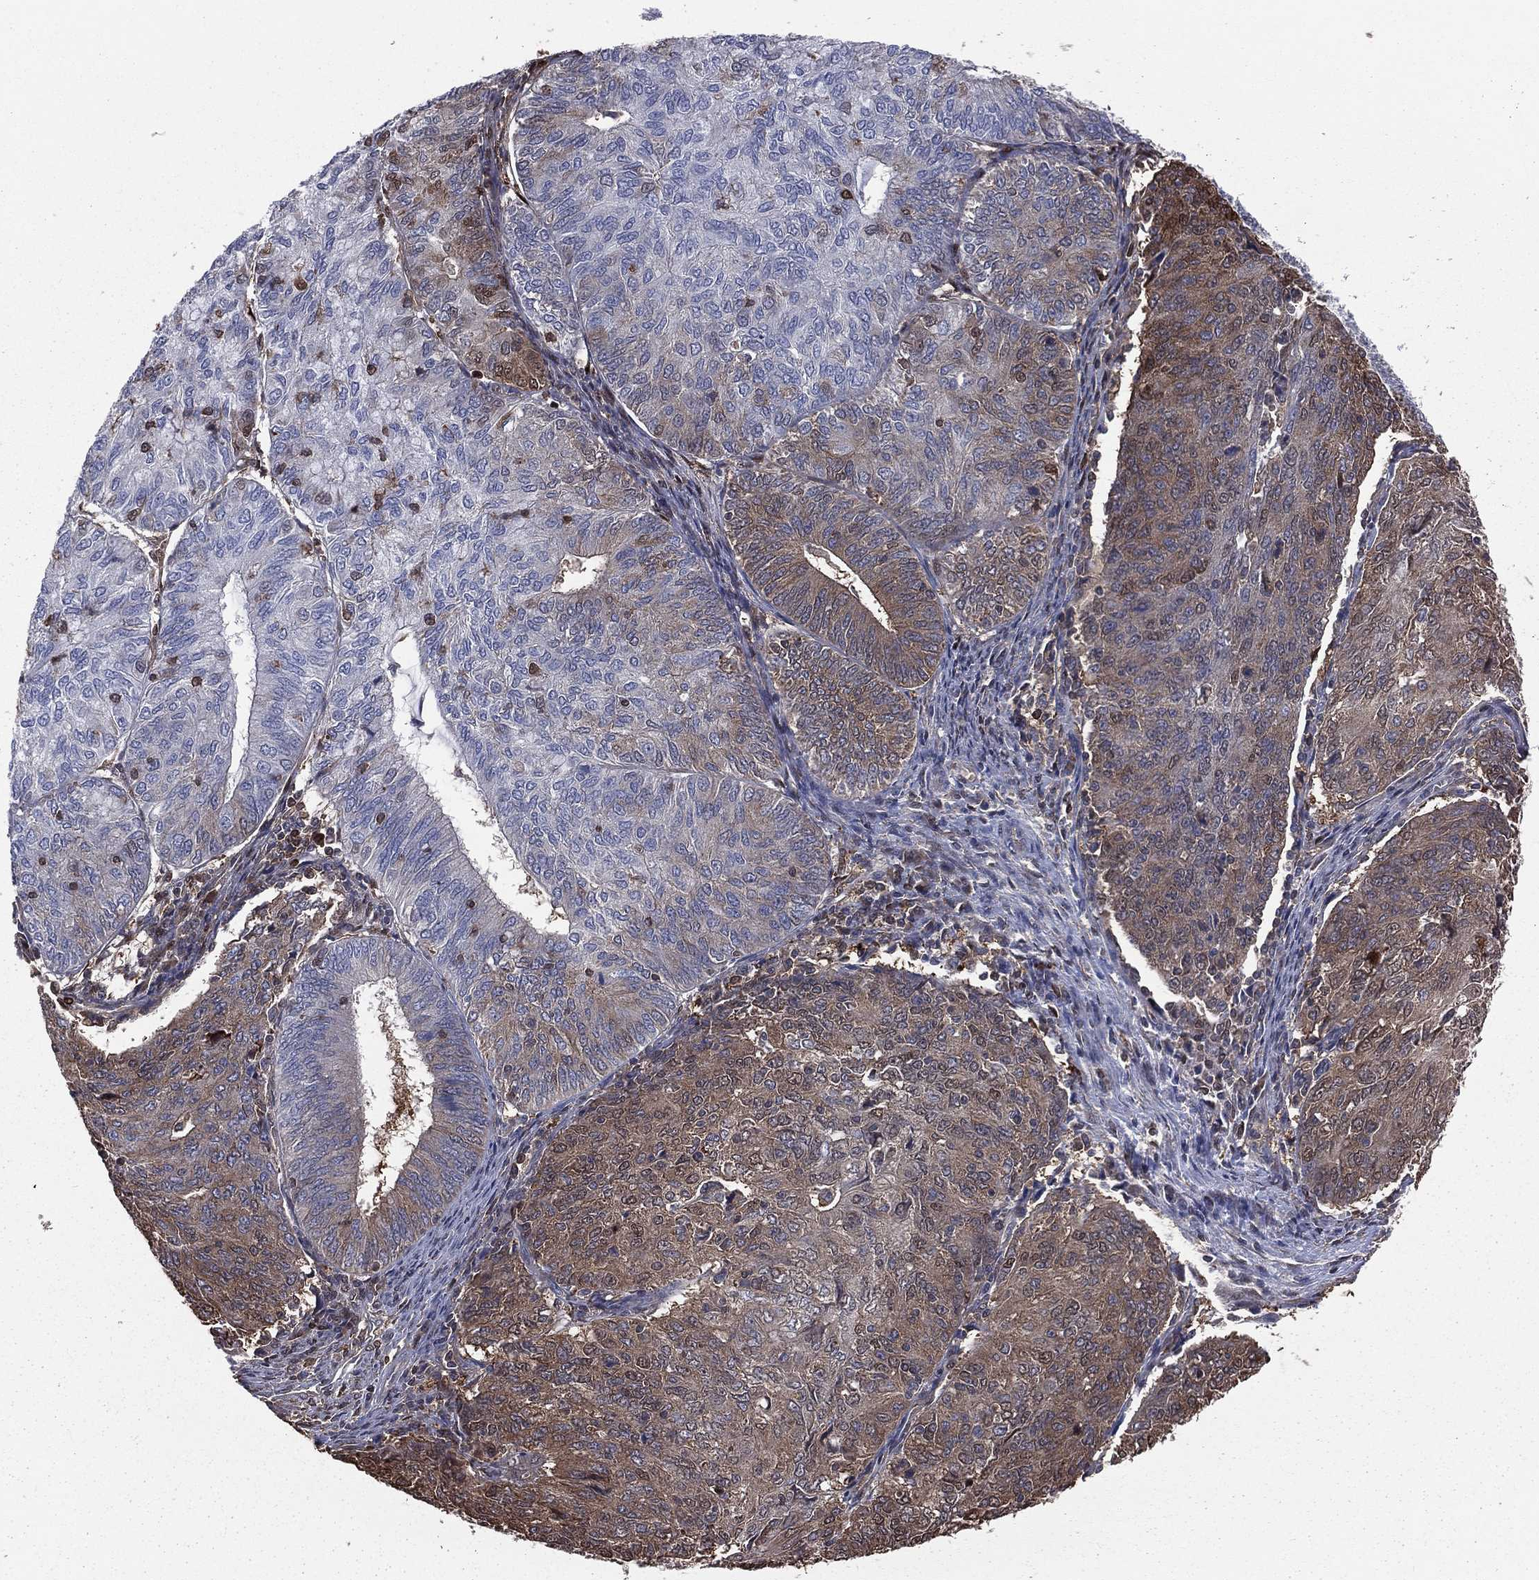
{"staining": {"intensity": "weak", "quantity": "25%-75%", "location": "cytoplasmic/membranous"}, "tissue": "endometrial cancer", "cell_type": "Tumor cells", "image_type": "cancer", "snomed": [{"axis": "morphology", "description": "Adenocarcinoma, NOS"}, {"axis": "topography", "description": "Endometrium"}], "caption": "A brown stain highlights weak cytoplasmic/membranous positivity of a protein in adenocarcinoma (endometrial) tumor cells. Using DAB (3,3'-diaminobenzidine) (brown) and hematoxylin (blue) stains, captured at high magnification using brightfield microscopy.", "gene": "TBC1D2", "patient": {"sex": "female", "age": 82}}